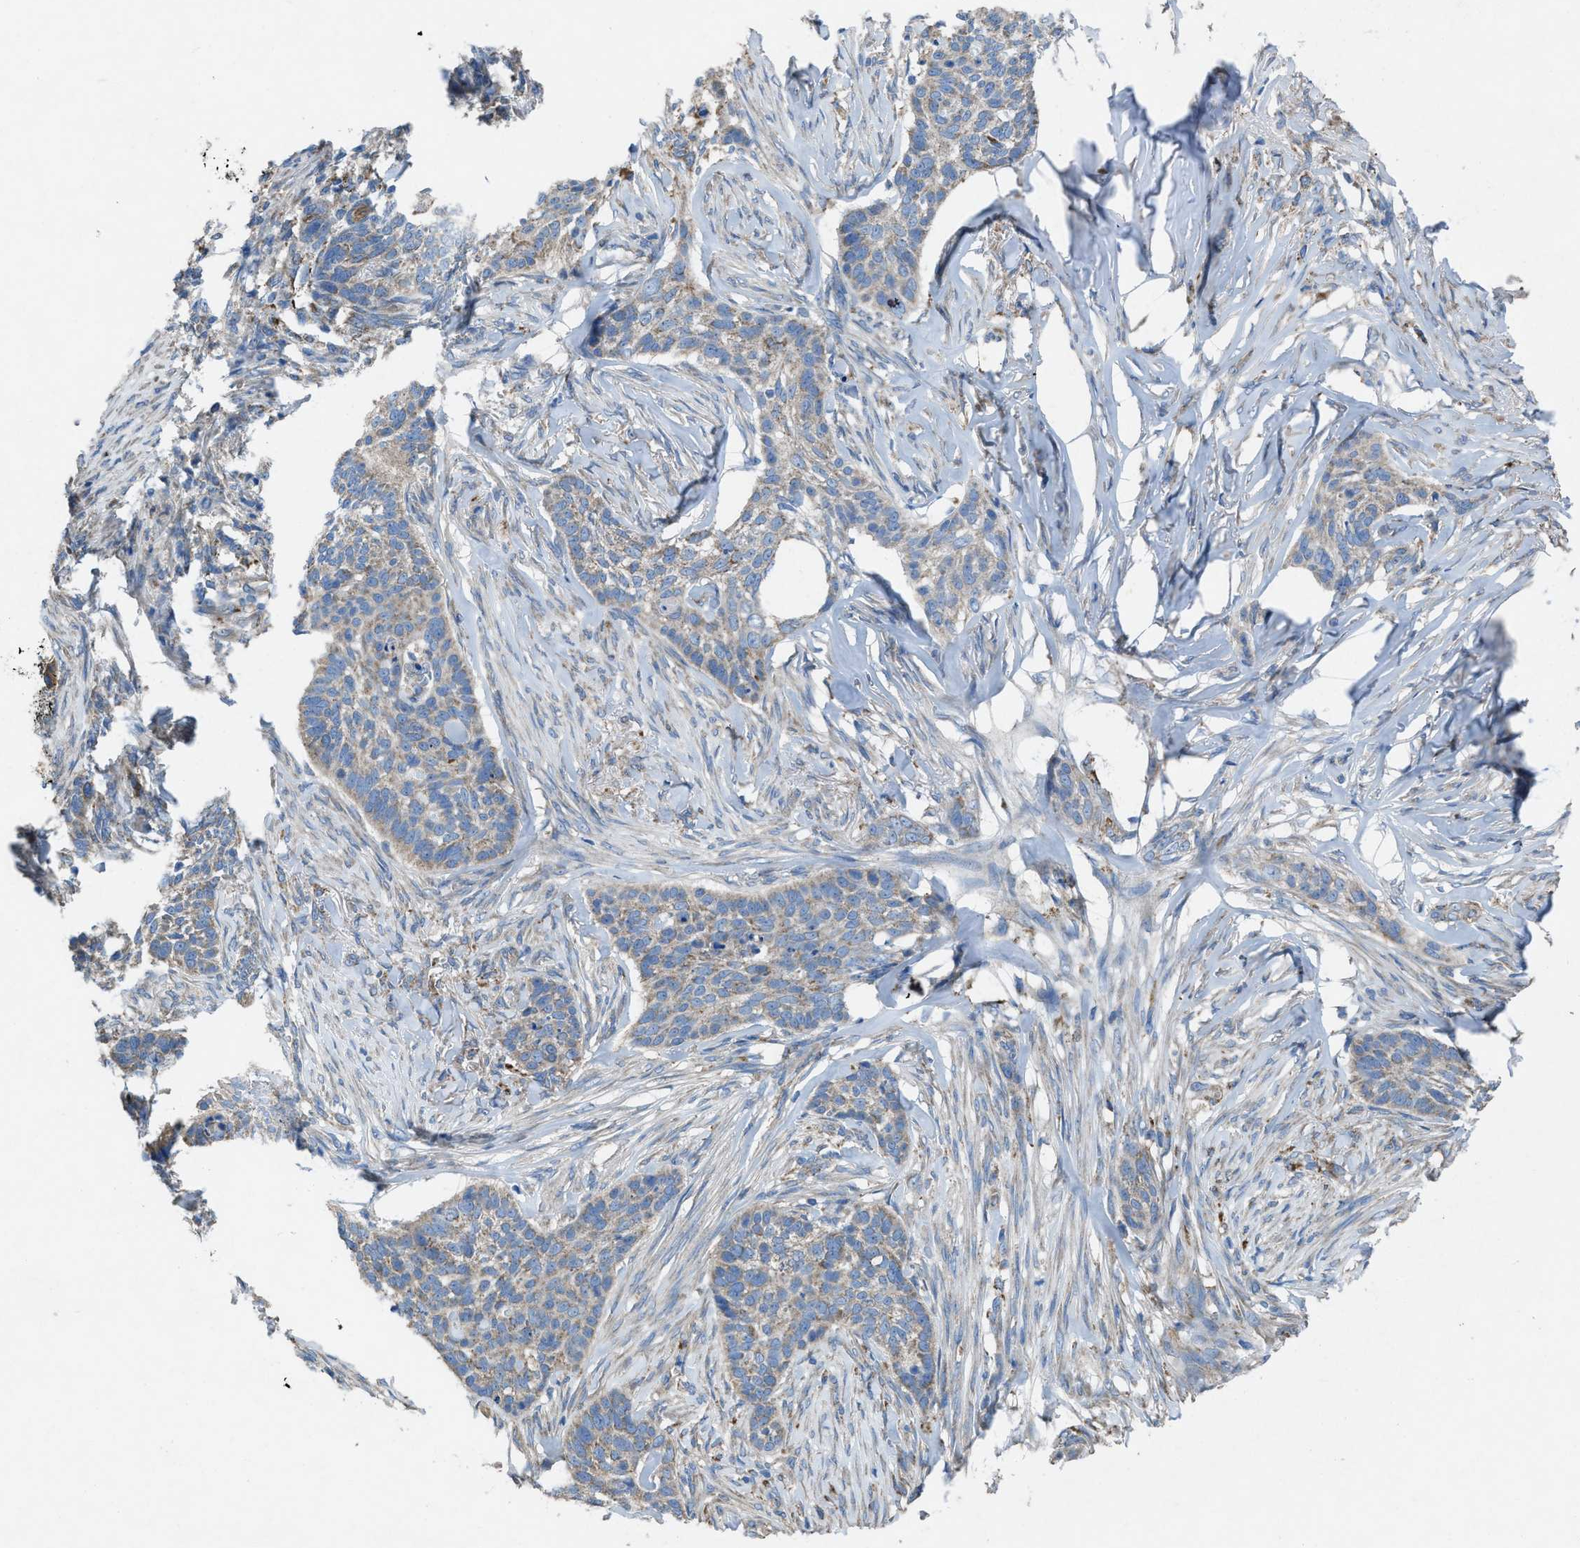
{"staining": {"intensity": "negative", "quantity": "none", "location": "none"}, "tissue": "skin cancer", "cell_type": "Tumor cells", "image_type": "cancer", "snomed": [{"axis": "morphology", "description": "Basal cell carcinoma"}, {"axis": "topography", "description": "Skin"}], "caption": "Immunohistochemical staining of human skin cancer reveals no significant staining in tumor cells.", "gene": "DOLPP1", "patient": {"sex": "male", "age": 85}}